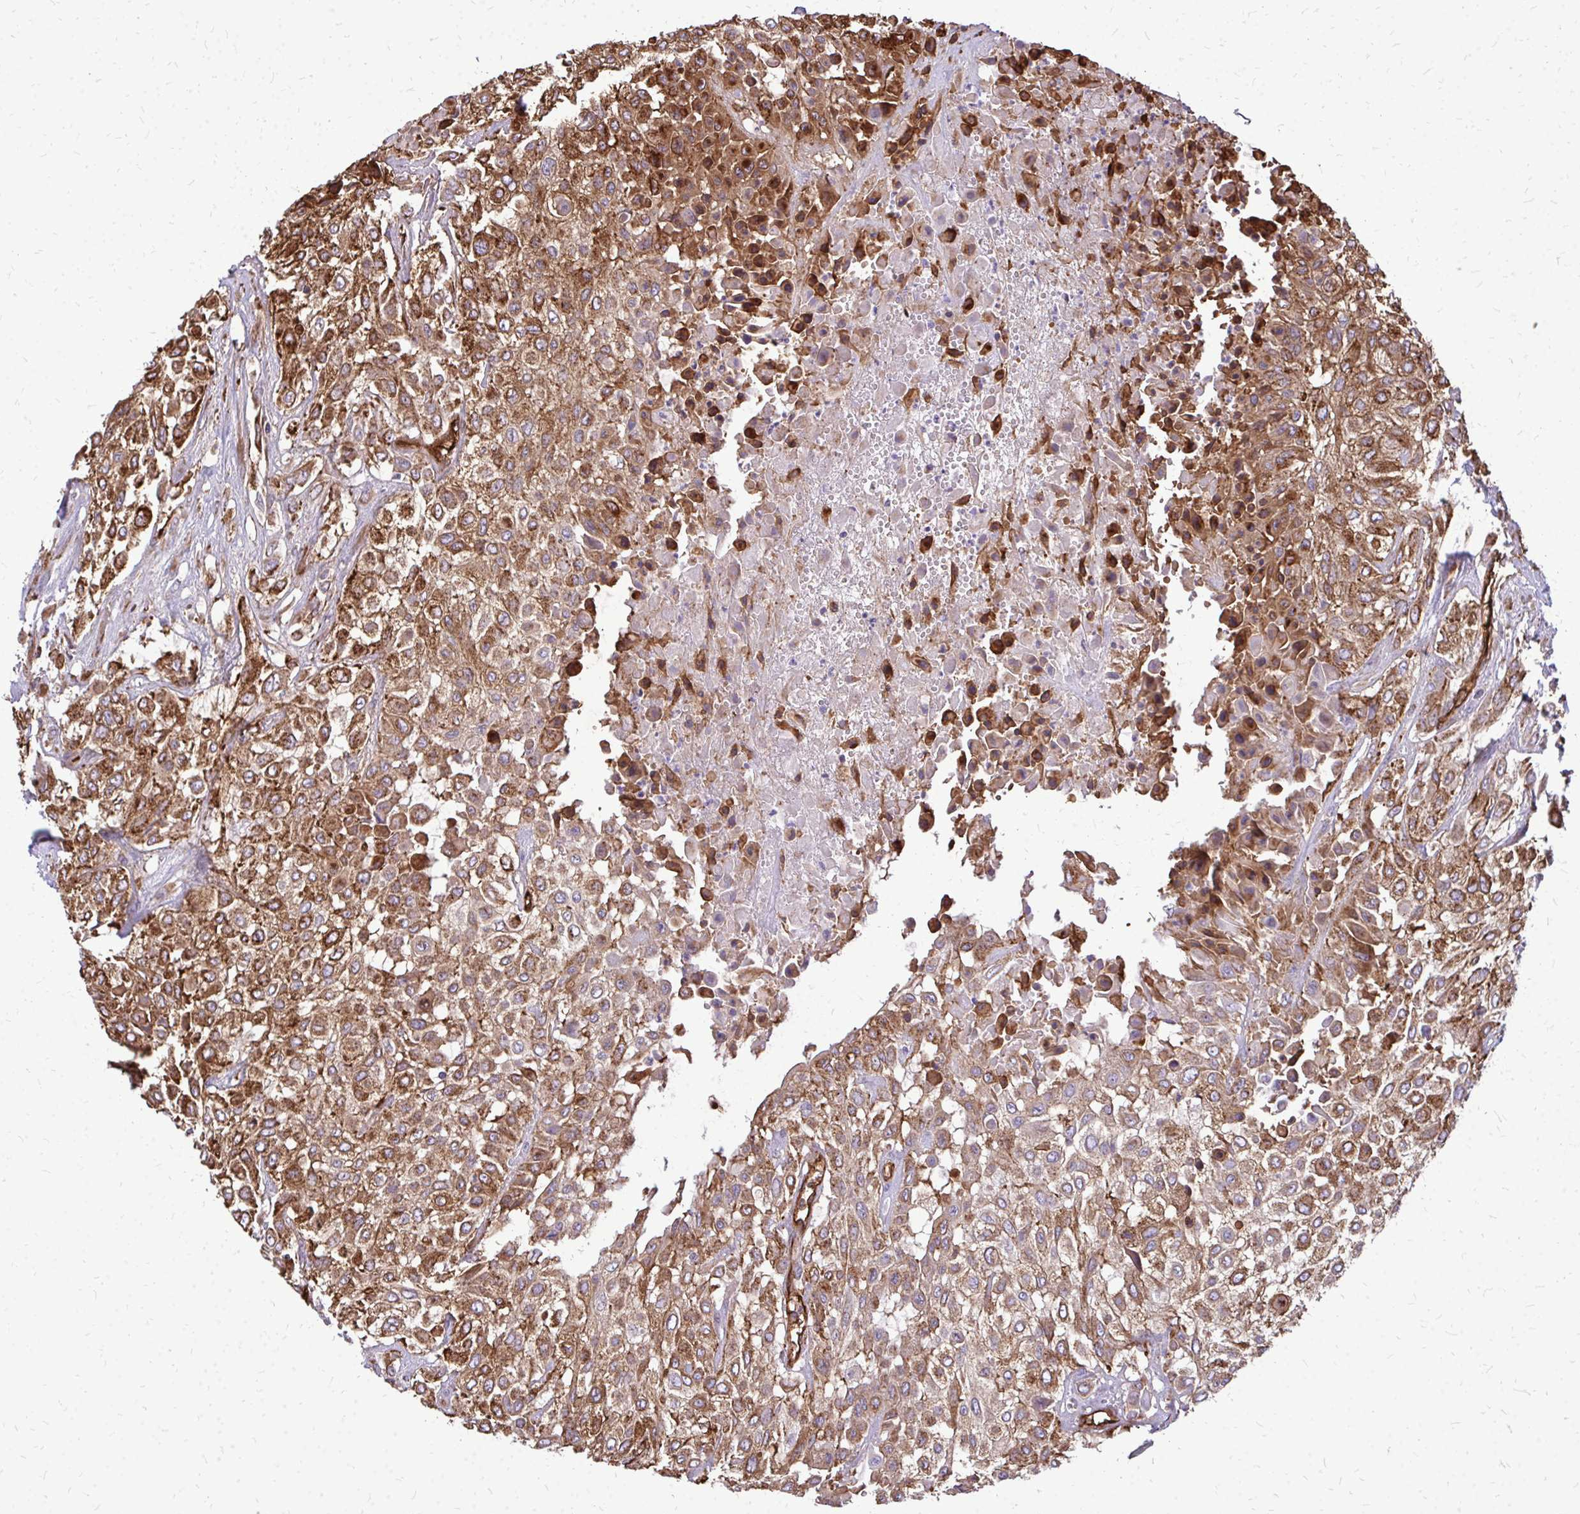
{"staining": {"intensity": "moderate", "quantity": ">75%", "location": "cytoplasmic/membranous"}, "tissue": "urothelial cancer", "cell_type": "Tumor cells", "image_type": "cancer", "snomed": [{"axis": "morphology", "description": "Urothelial carcinoma, High grade"}, {"axis": "topography", "description": "Urinary bladder"}], "caption": "About >75% of tumor cells in human urothelial cancer display moderate cytoplasmic/membranous protein staining as visualized by brown immunohistochemical staining.", "gene": "MARCKSL1", "patient": {"sex": "male", "age": 57}}